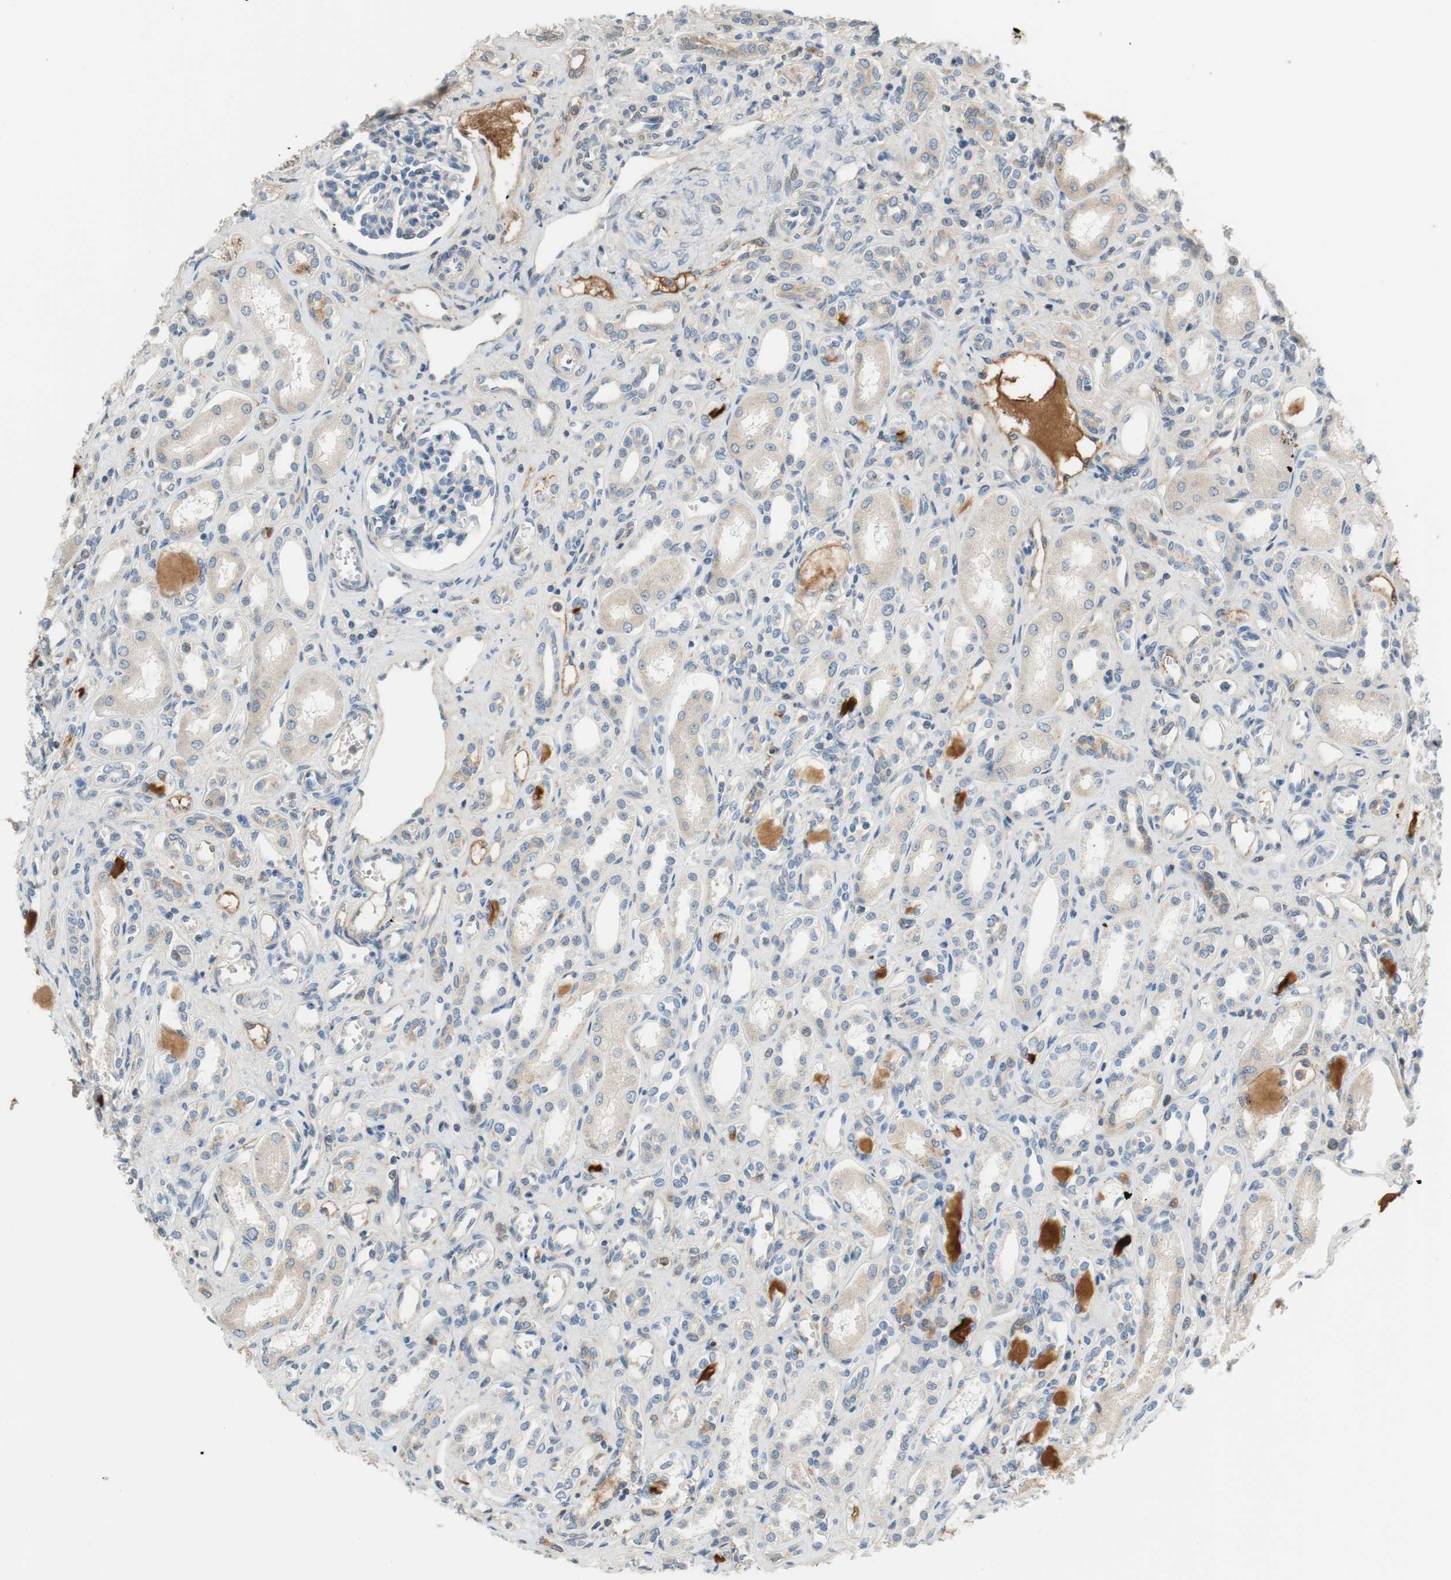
{"staining": {"intensity": "weak", "quantity": "25%-75%", "location": "cytoplasmic/membranous"}, "tissue": "kidney", "cell_type": "Cells in glomeruli", "image_type": "normal", "snomed": [{"axis": "morphology", "description": "Normal tissue, NOS"}, {"axis": "topography", "description": "Kidney"}], "caption": "Immunohistochemistry histopathology image of normal kidney: human kidney stained using immunohistochemistry (IHC) exhibits low levels of weak protein expression localized specifically in the cytoplasmic/membranous of cells in glomeruli, appearing as a cytoplasmic/membranous brown color.", "gene": "C4A", "patient": {"sex": "male", "age": 7}}